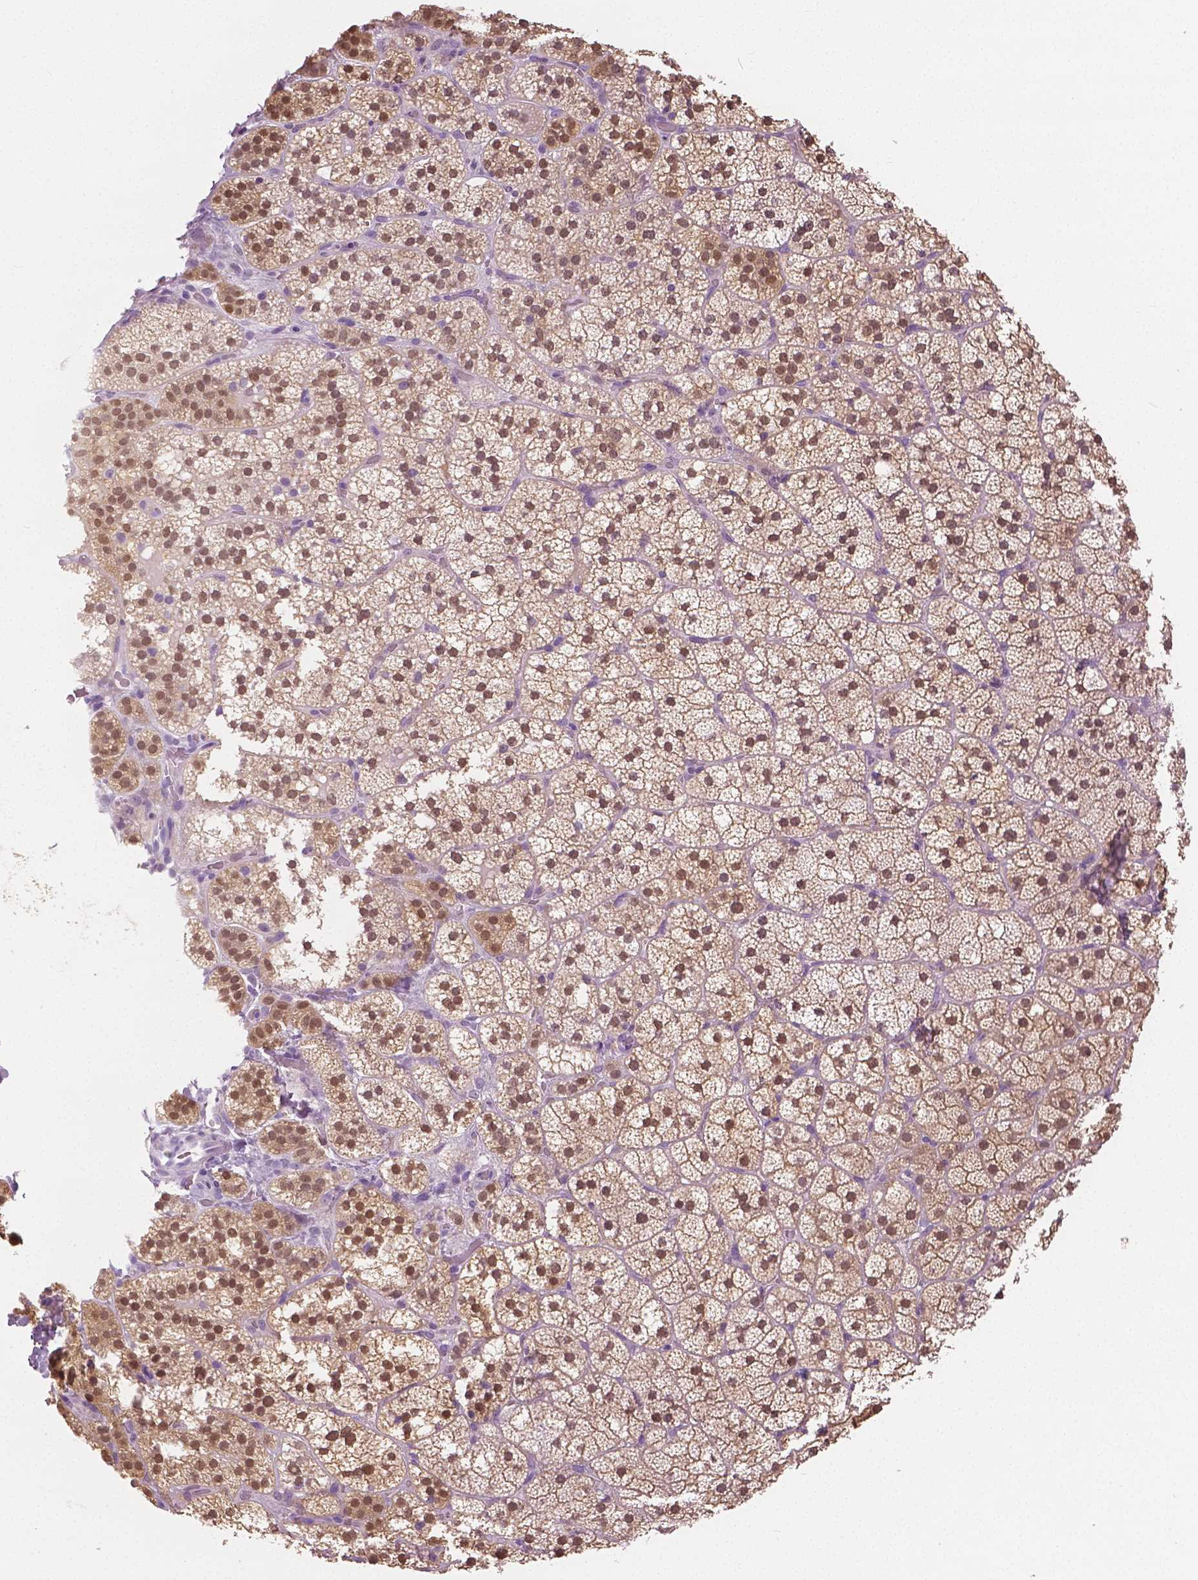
{"staining": {"intensity": "moderate", "quantity": ">75%", "location": "cytoplasmic/membranous,nuclear"}, "tissue": "adrenal gland", "cell_type": "Glandular cells", "image_type": "normal", "snomed": [{"axis": "morphology", "description": "Normal tissue, NOS"}, {"axis": "topography", "description": "Adrenal gland"}], "caption": "IHC histopathology image of normal adrenal gland: human adrenal gland stained using immunohistochemistry (IHC) exhibits medium levels of moderate protein expression localized specifically in the cytoplasmic/membranous,nuclear of glandular cells, appearing as a cytoplasmic/membranous,nuclear brown color.", "gene": "GALM", "patient": {"sex": "male", "age": 53}}